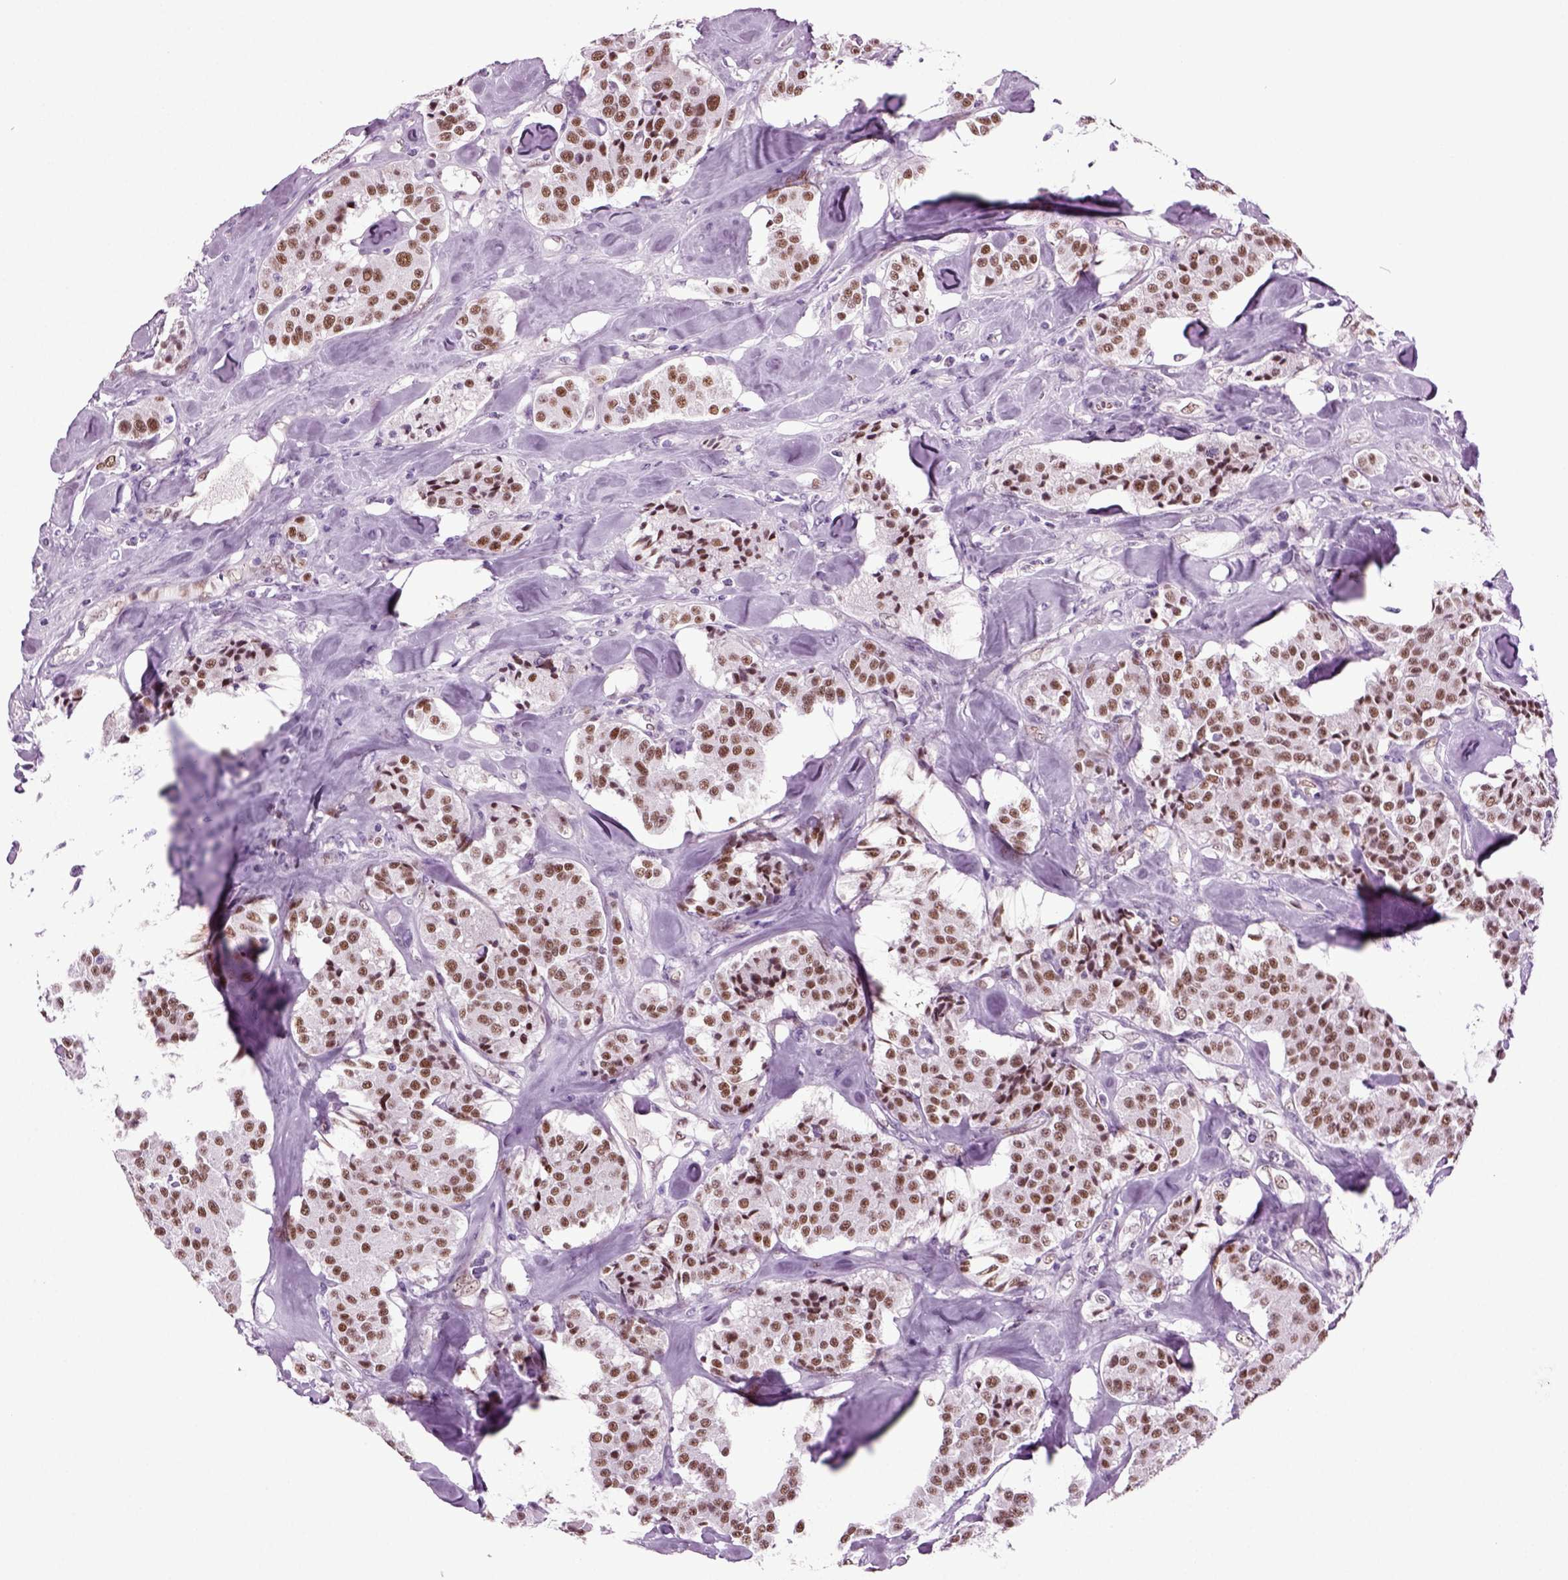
{"staining": {"intensity": "moderate", "quantity": ">75%", "location": "nuclear"}, "tissue": "carcinoid", "cell_type": "Tumor cells", "image_type": "cancer", "snomed": [{"axis": "morphology", "description": "Carcinoid, malignant, NOS"}, {"axis": "topography", "description": "Pancreas"}], "caption": "Human malignant carcinoid stained with a brown dye demonstrates moderate nuclear positive staining in approximately >75% of tumor cells.", "gene": "RFX3", "patient": {"sex": "male", "age": 41}}